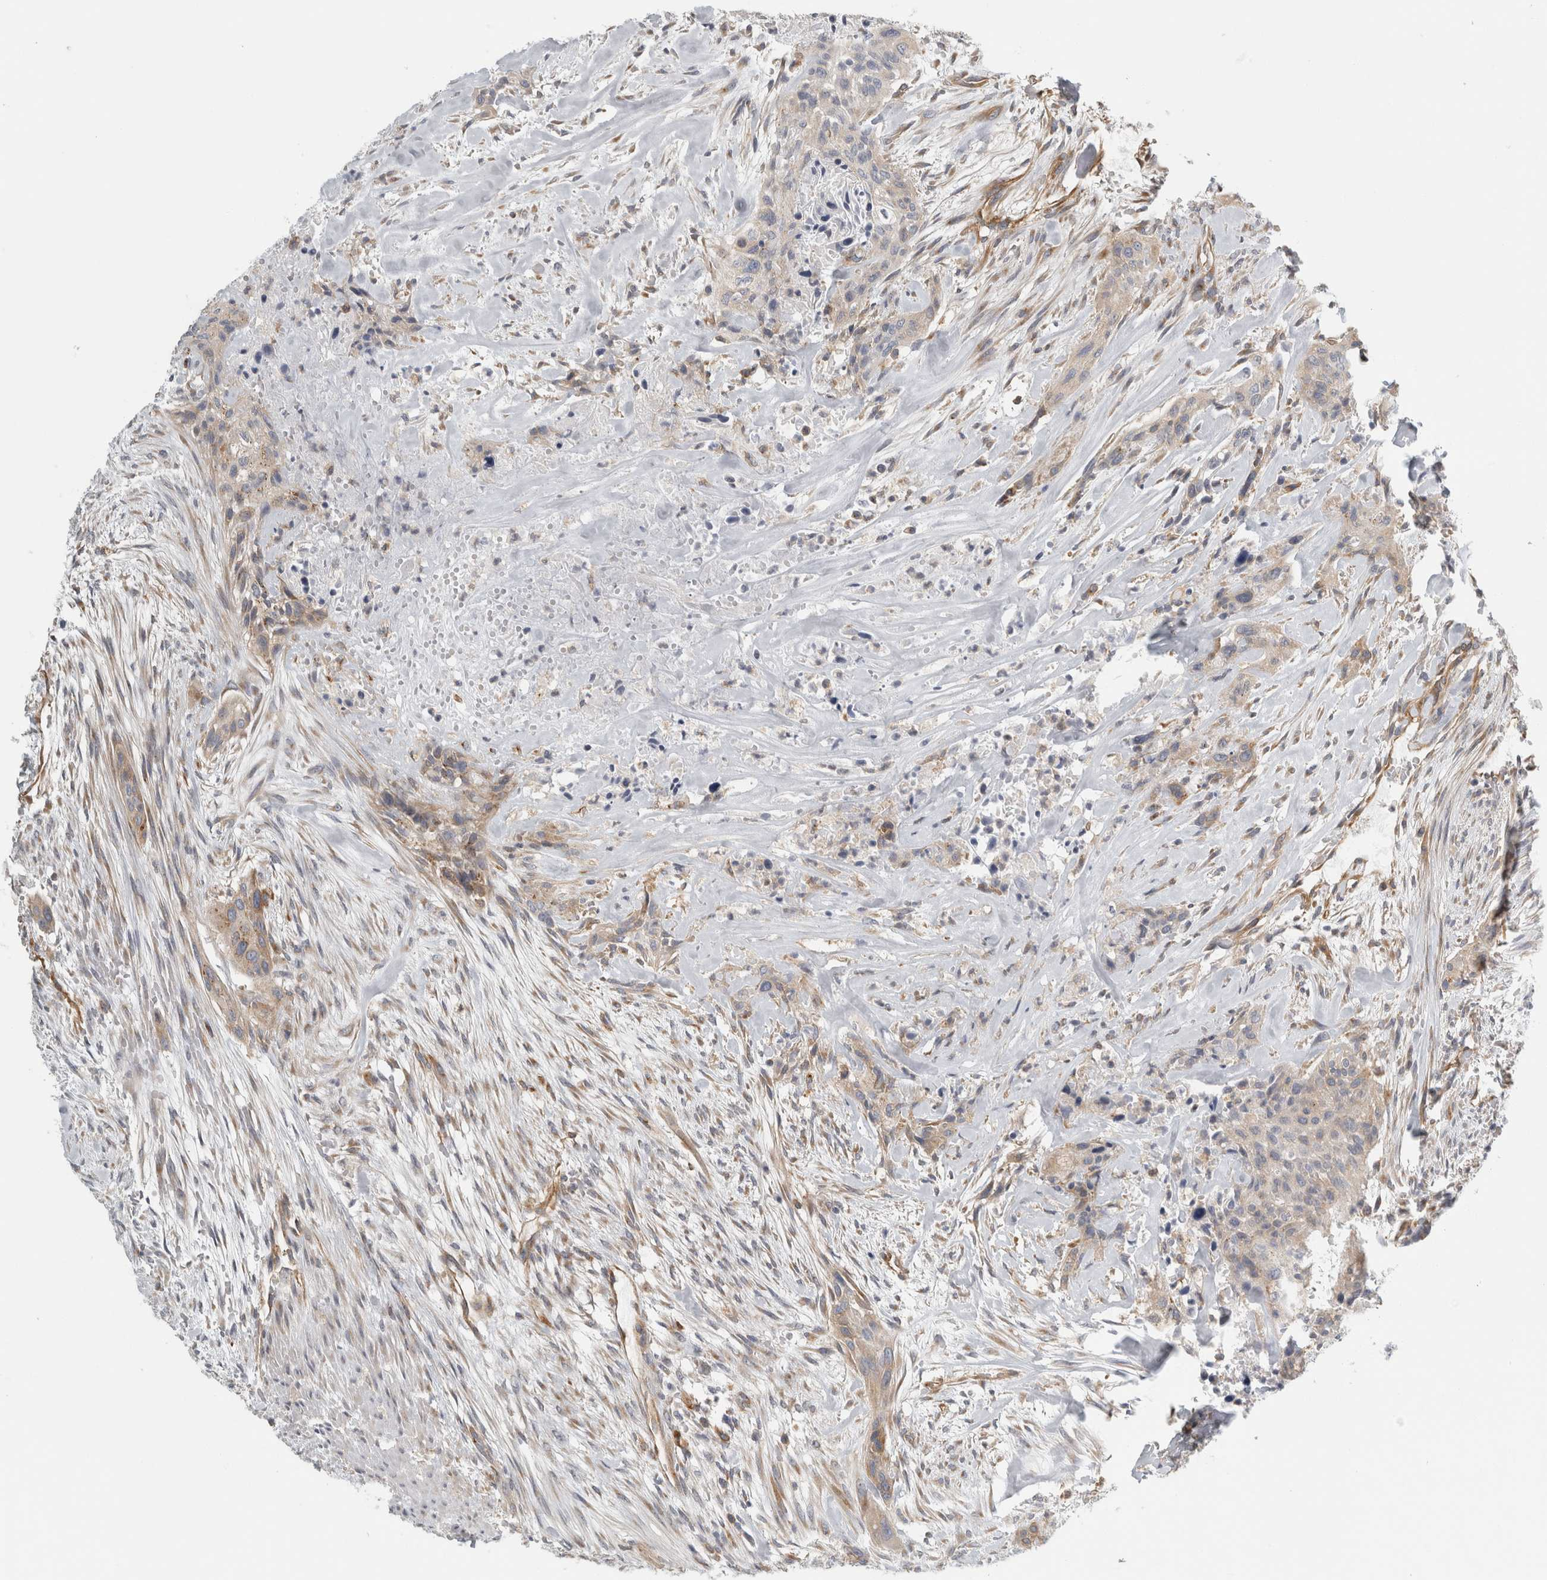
{"staining": {"intensity": "moderate", "quantity": "25%-75%", "location": "cytoplasmic/membranous"}, "tissue": "urothelial cancer", "cell_type": "Tumor cells", "image_type": "cancer", "snomed": [{"axis": "morphology", "description": "Urothelial carcinoma, High grade"}, {"axis": "topography", "description": "Urinary bladder"}], "caption": "This histopathology image reveals IHC staining of urothelial carcinoma (high-grade), with medium moderate cytoplasmic/membranous expression in about 25%-75% of tumor cells.", "gene": "PEX6", "patient": {"sex": "male", "age": 35}}